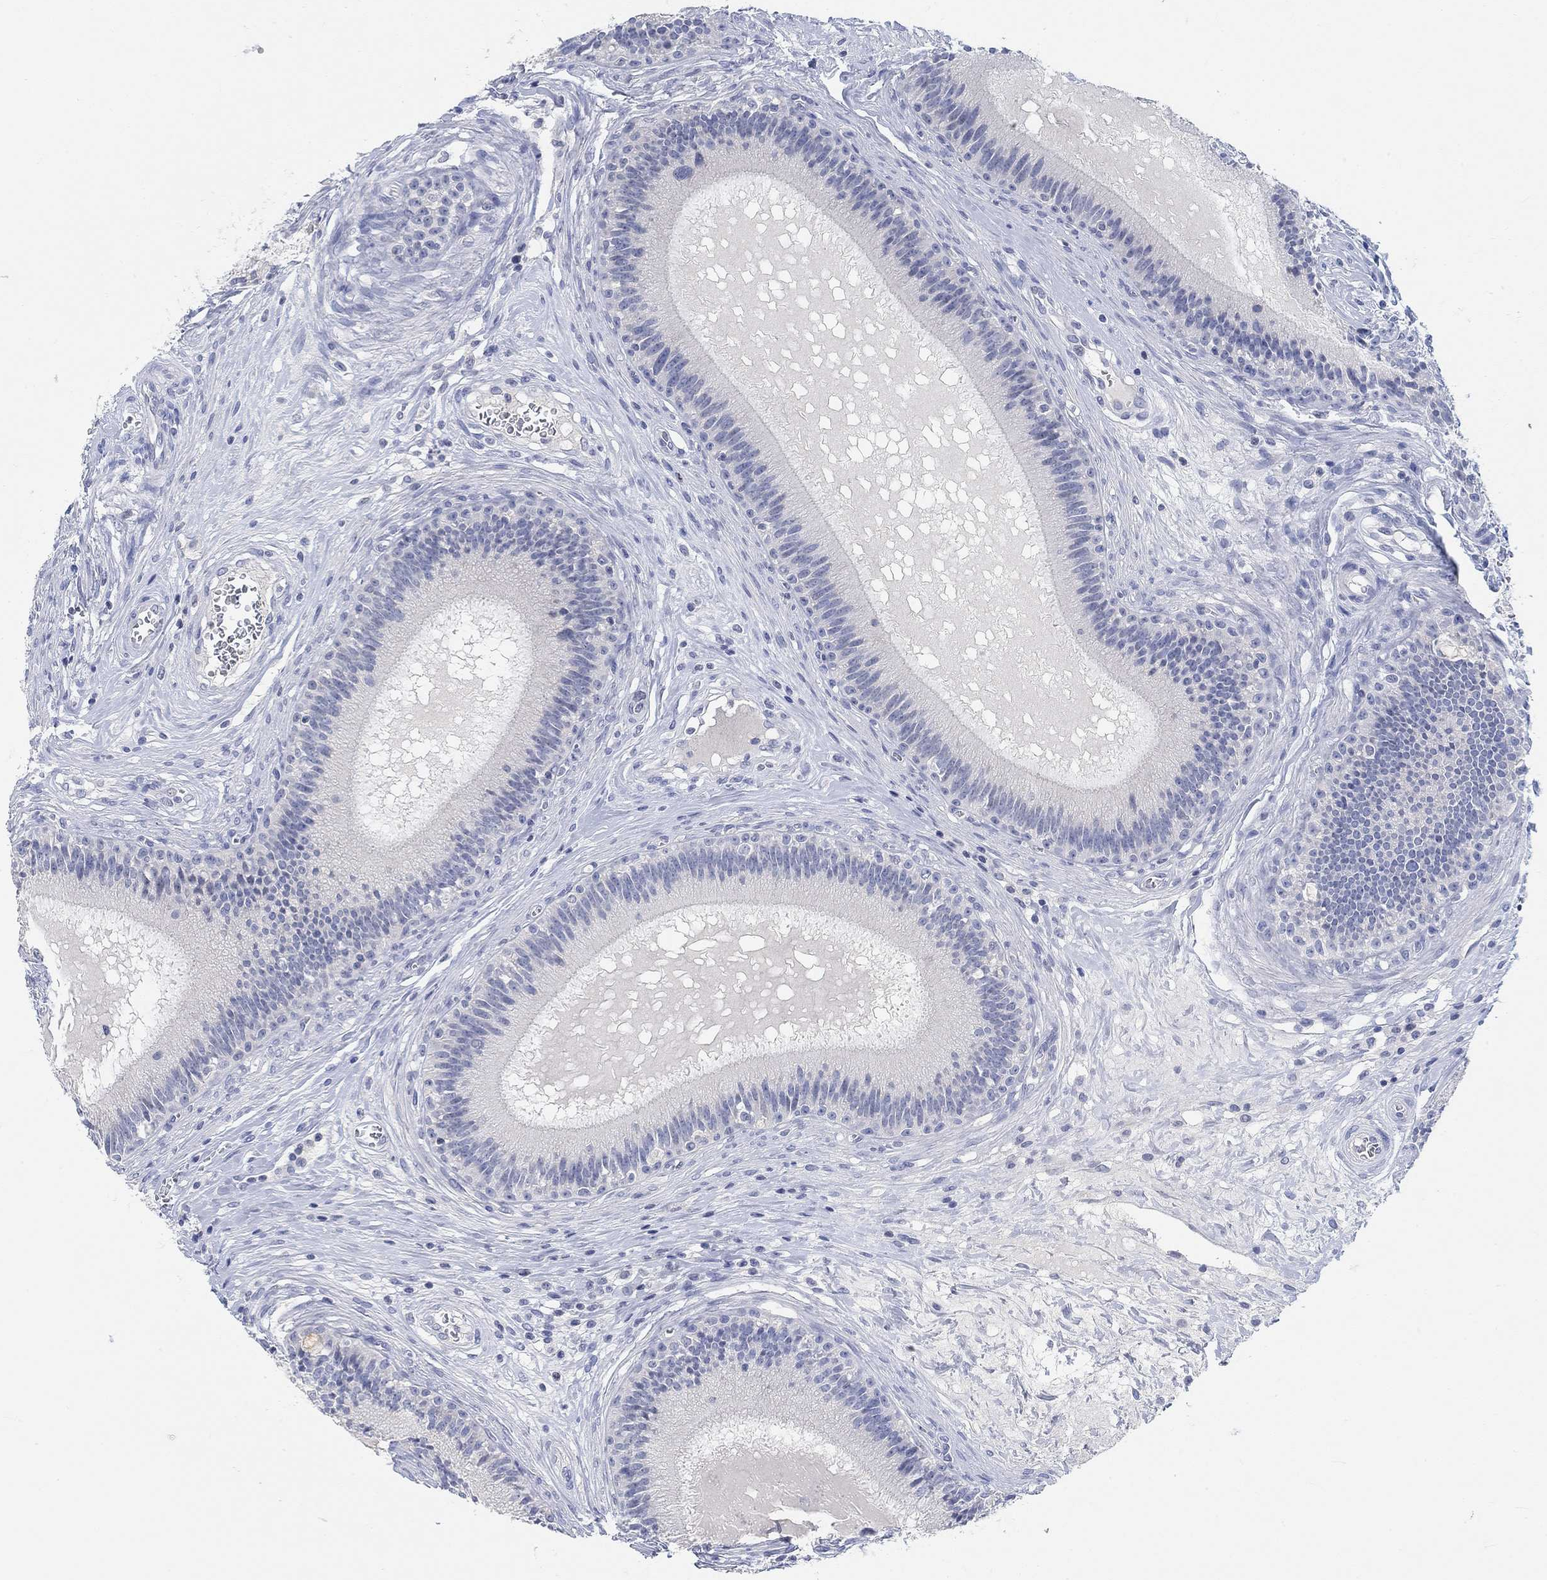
{"staining": {"intensity": "negative", "quantity": "none", "location": "none"}, "tissue": "epididymis", "cell_type": "Glandular cells", "image_type": "normal", "snomed": [{"axis": "morphology", "description": "Normal tissue, NOS"}, {"axis": "topography", "description": "Epididymis"}], "caption": "Immunohistochemistry (IHC) photomicrograph of unremarkable human epididymis stained for a protein (brown), which shows no expression in glandular cells.", "gene": "ATP6V1E2", "patient": {"sex": "male", "age": 27}}